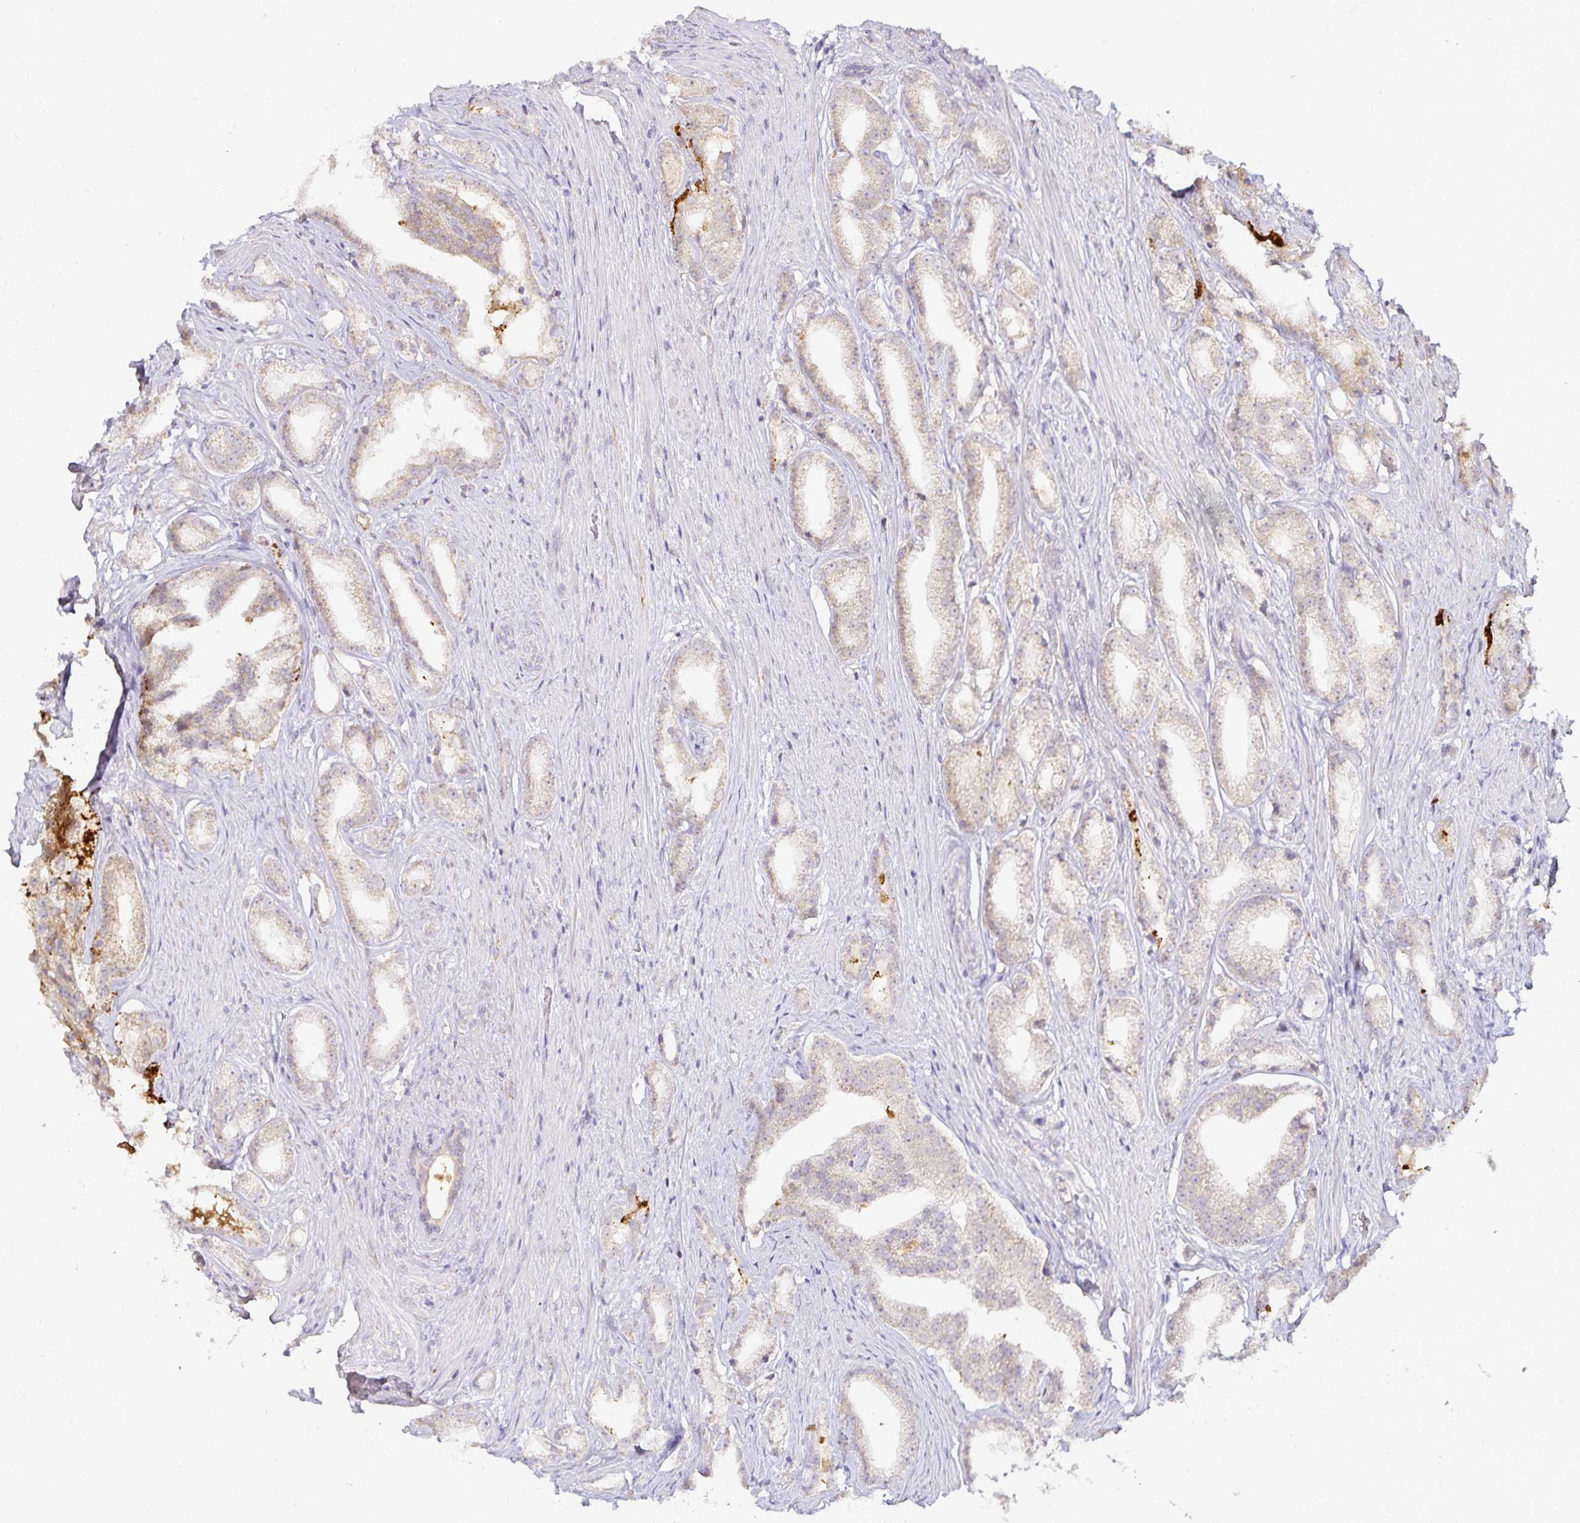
{"staining": {"intensity": "weak", "quantity": "25%-75%", "location": "cytoplasmic/membranous"}, "tissue": "prostate cancer", "cell_type": "Tumor cells", "image_type": "cancer", "snomed": [{"axis": "morphology", "description": "Adenocarcinoma, Low grade"}, {"axis": "topography", "description": "Prostate"}], "caption": "Weak cytoplasmic/membranous expression is present in approximately 25%-75% of tumor cells in prostate cancer (low-grade adenocarcinoma).", "gene": "GP2", "patient": {"sex": "male", "age": 65}}